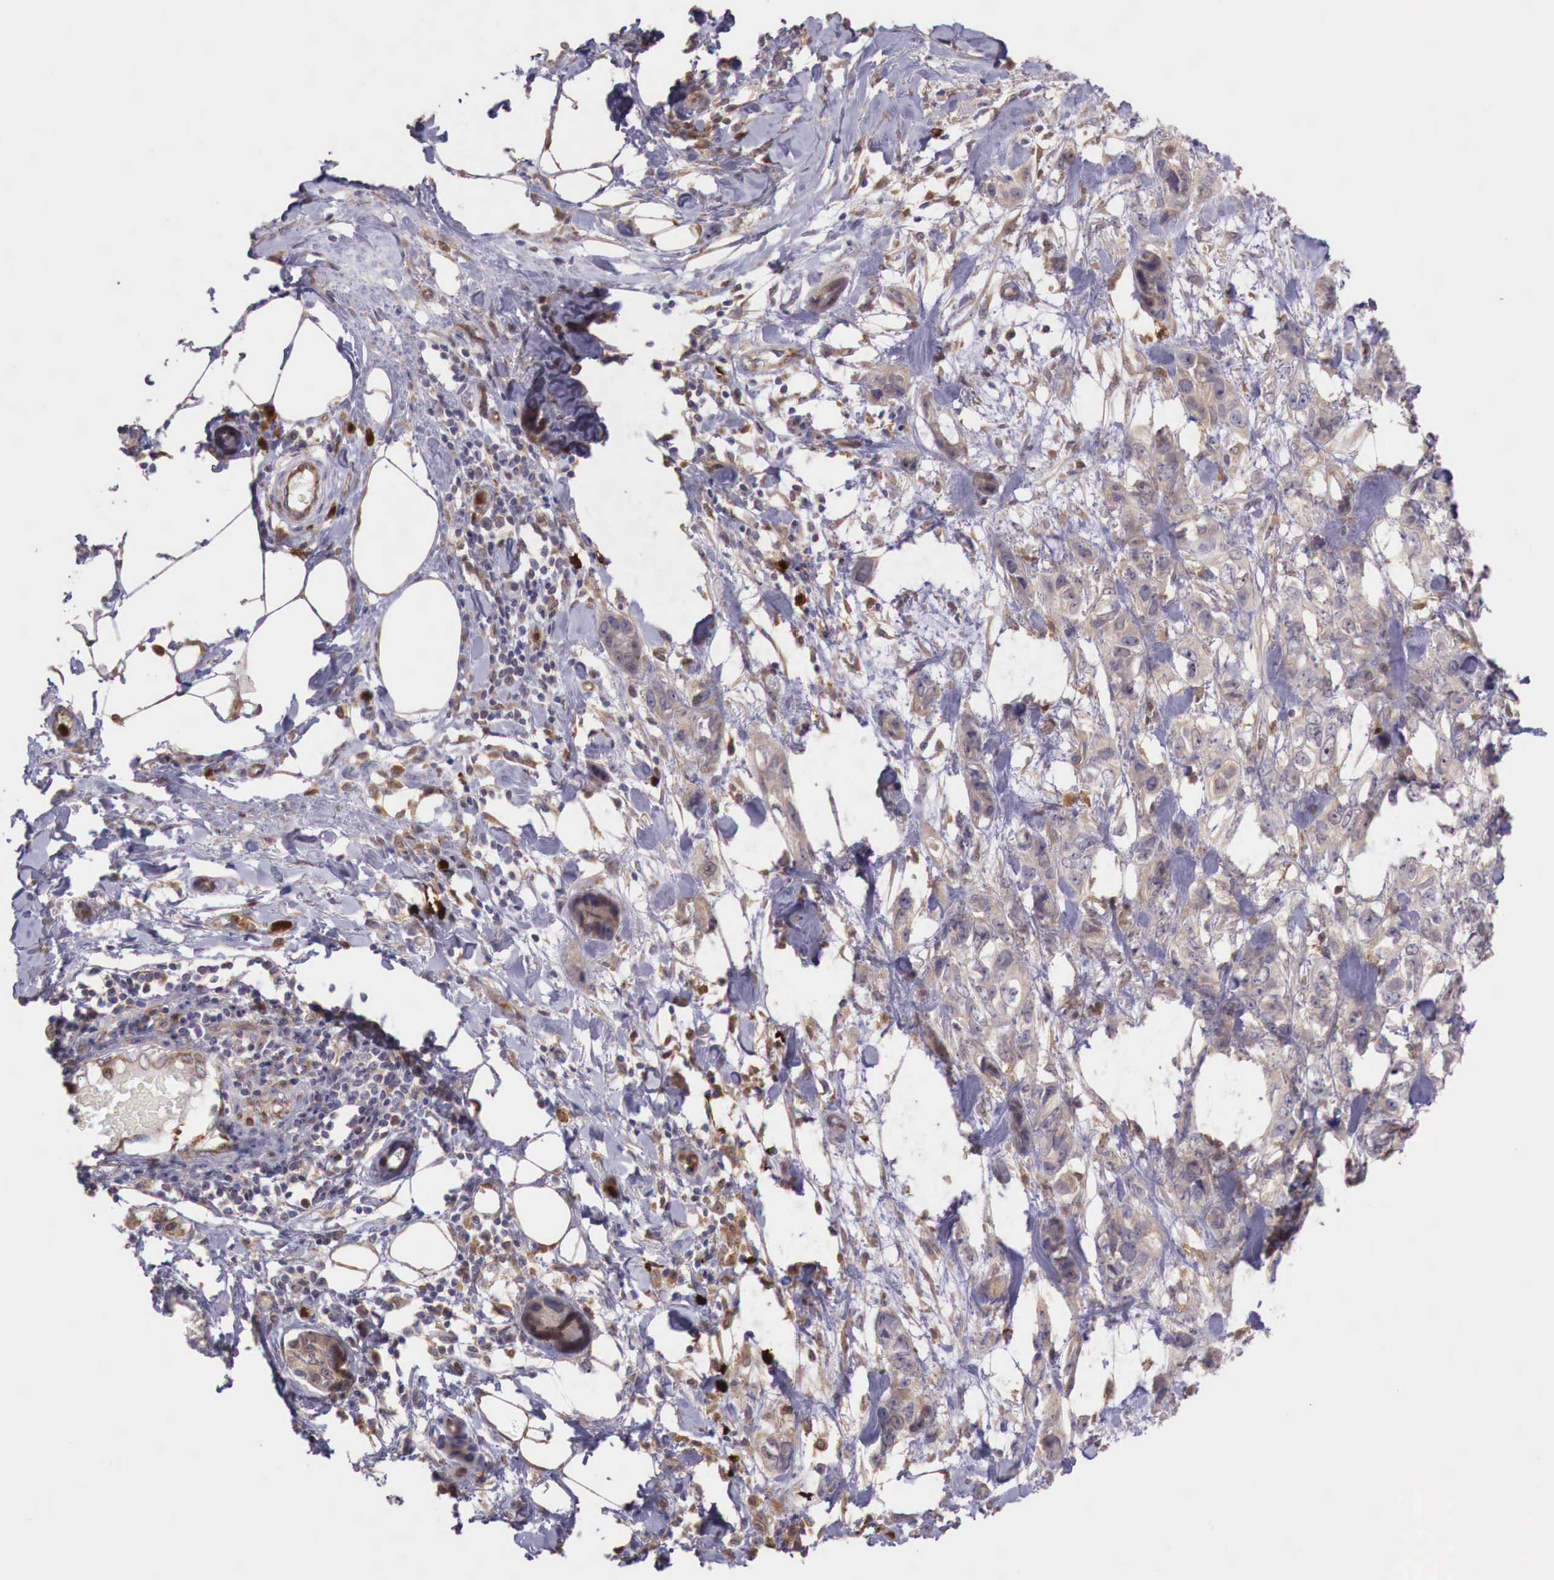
{"staining": {"intensity": "weak", "quantity": ">75%", "location": "cytoplasmic/membranous"}, "tissue": "stomach cancer", "cell_type": "Tumor cells", "image_type": "cancer", "snomed": [{"axis": "morphology", "description": "Adenocarcinoma, NOS"}, {"axis": "topography", "description": "Stomach, upper"}], "caption": "DAB (3,3'-diaminobenzidine) immunohistochemical staining of adenocarcinoma (stomach) shows weak cytoplasmic/membranous protein expression in about >75% of tumor cells.", "gene": "GAB2", "patient": {"sex": "male", "age": 47}}